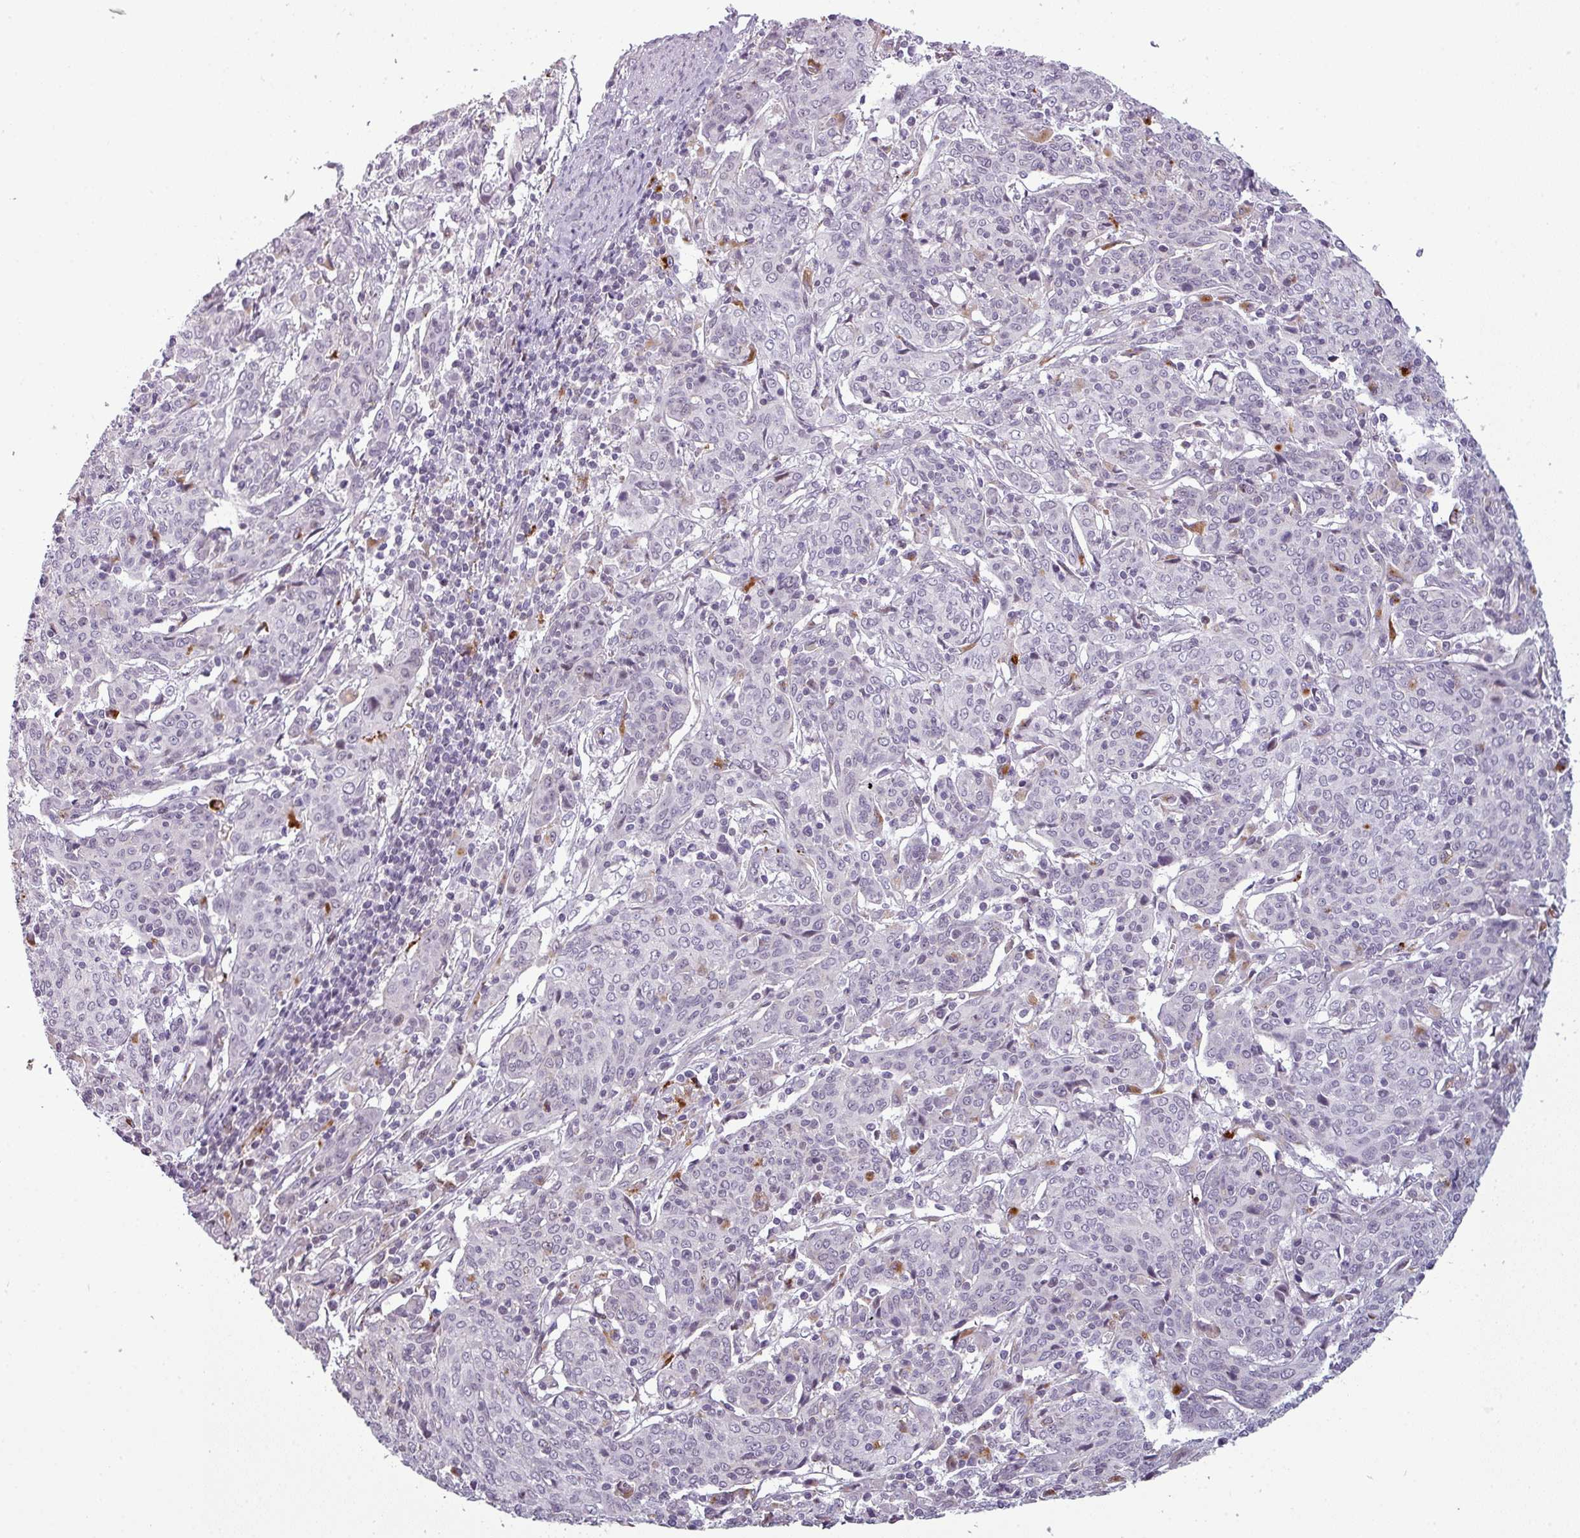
{"staining": {"intensity": "negative", "quantity": "none", "location": "none"}, "tissue": "cervical cancer", "cell_type": "Tumor cells", "image_type": "cancer", "snomed": [{"axis": "morphology", "description": "Squamous cell carcinoma, NOS"}, {"axis": "topography", "description": "Cervix"}], "caption": "Squamous cell carcinoma (cervical) was stained to show a protein in brown. There is no significant positivity in tumor cells. (DAB (3,3'-diaminobenzidine) IHC with hematoxylin counter stain).", "gene": "TMEFF1", "patient": {"sex": "female", "age": 67}}